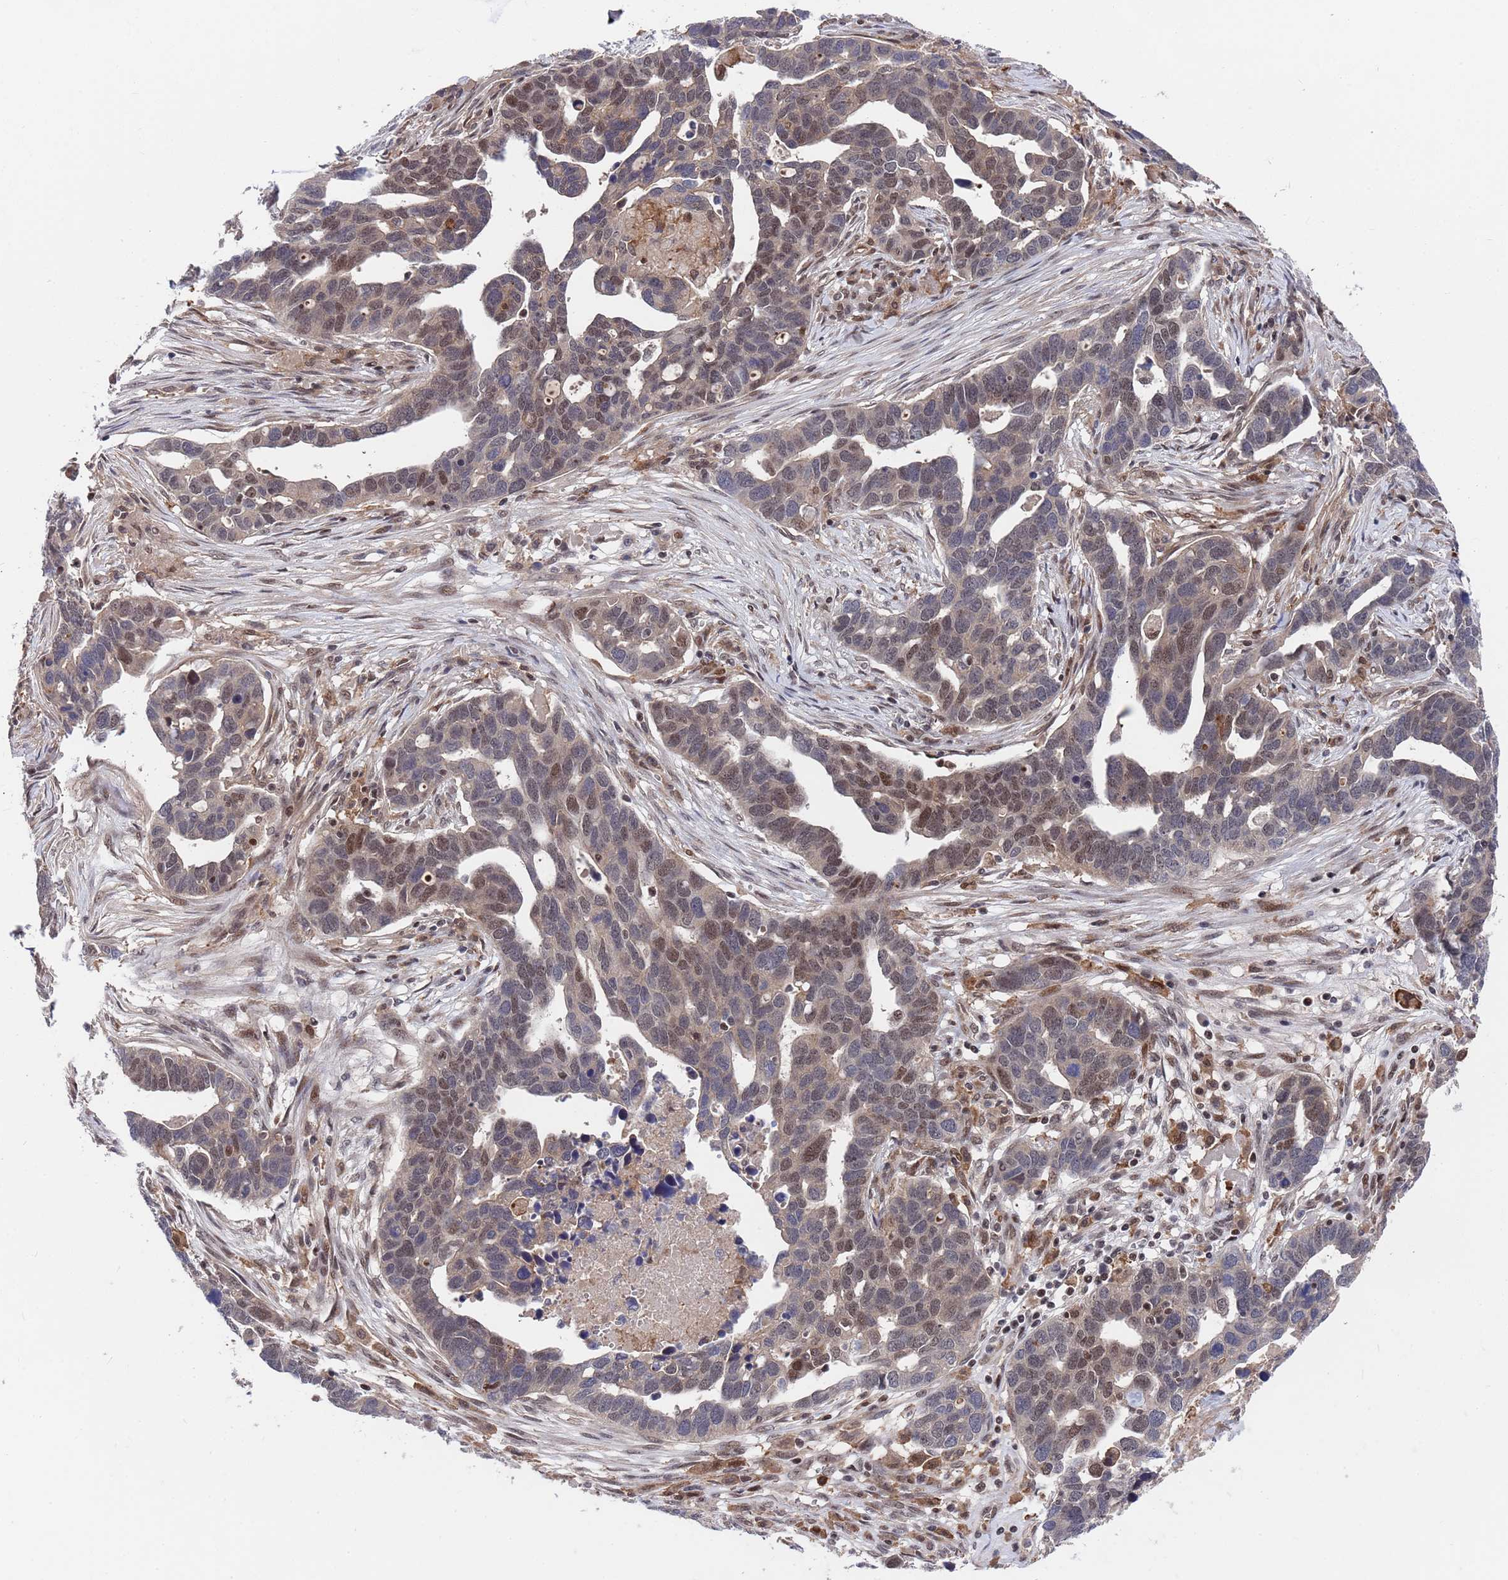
{"staining": {"intensity": "moderate", "quantity": "25%-75%", "location": "nuclear"}, "tissue": "ovarian cancer", "cell_type": "Tumor cells", "image_type": "cancer", "snomed": [{"axis": "morphology", "description": "Cystadenocarcinoma, serous, NOS"}, {"axis": "topography", "description": "Ovary"}], "caption": "IHC image of human ovarian cancer stained for a protein (brown), which shows medium levels of moderate nuclear expression in approximately 25%-75% of tumor cells.", "gene": "TMBIM6", "patient": {"sex": "female", "age": 54}}